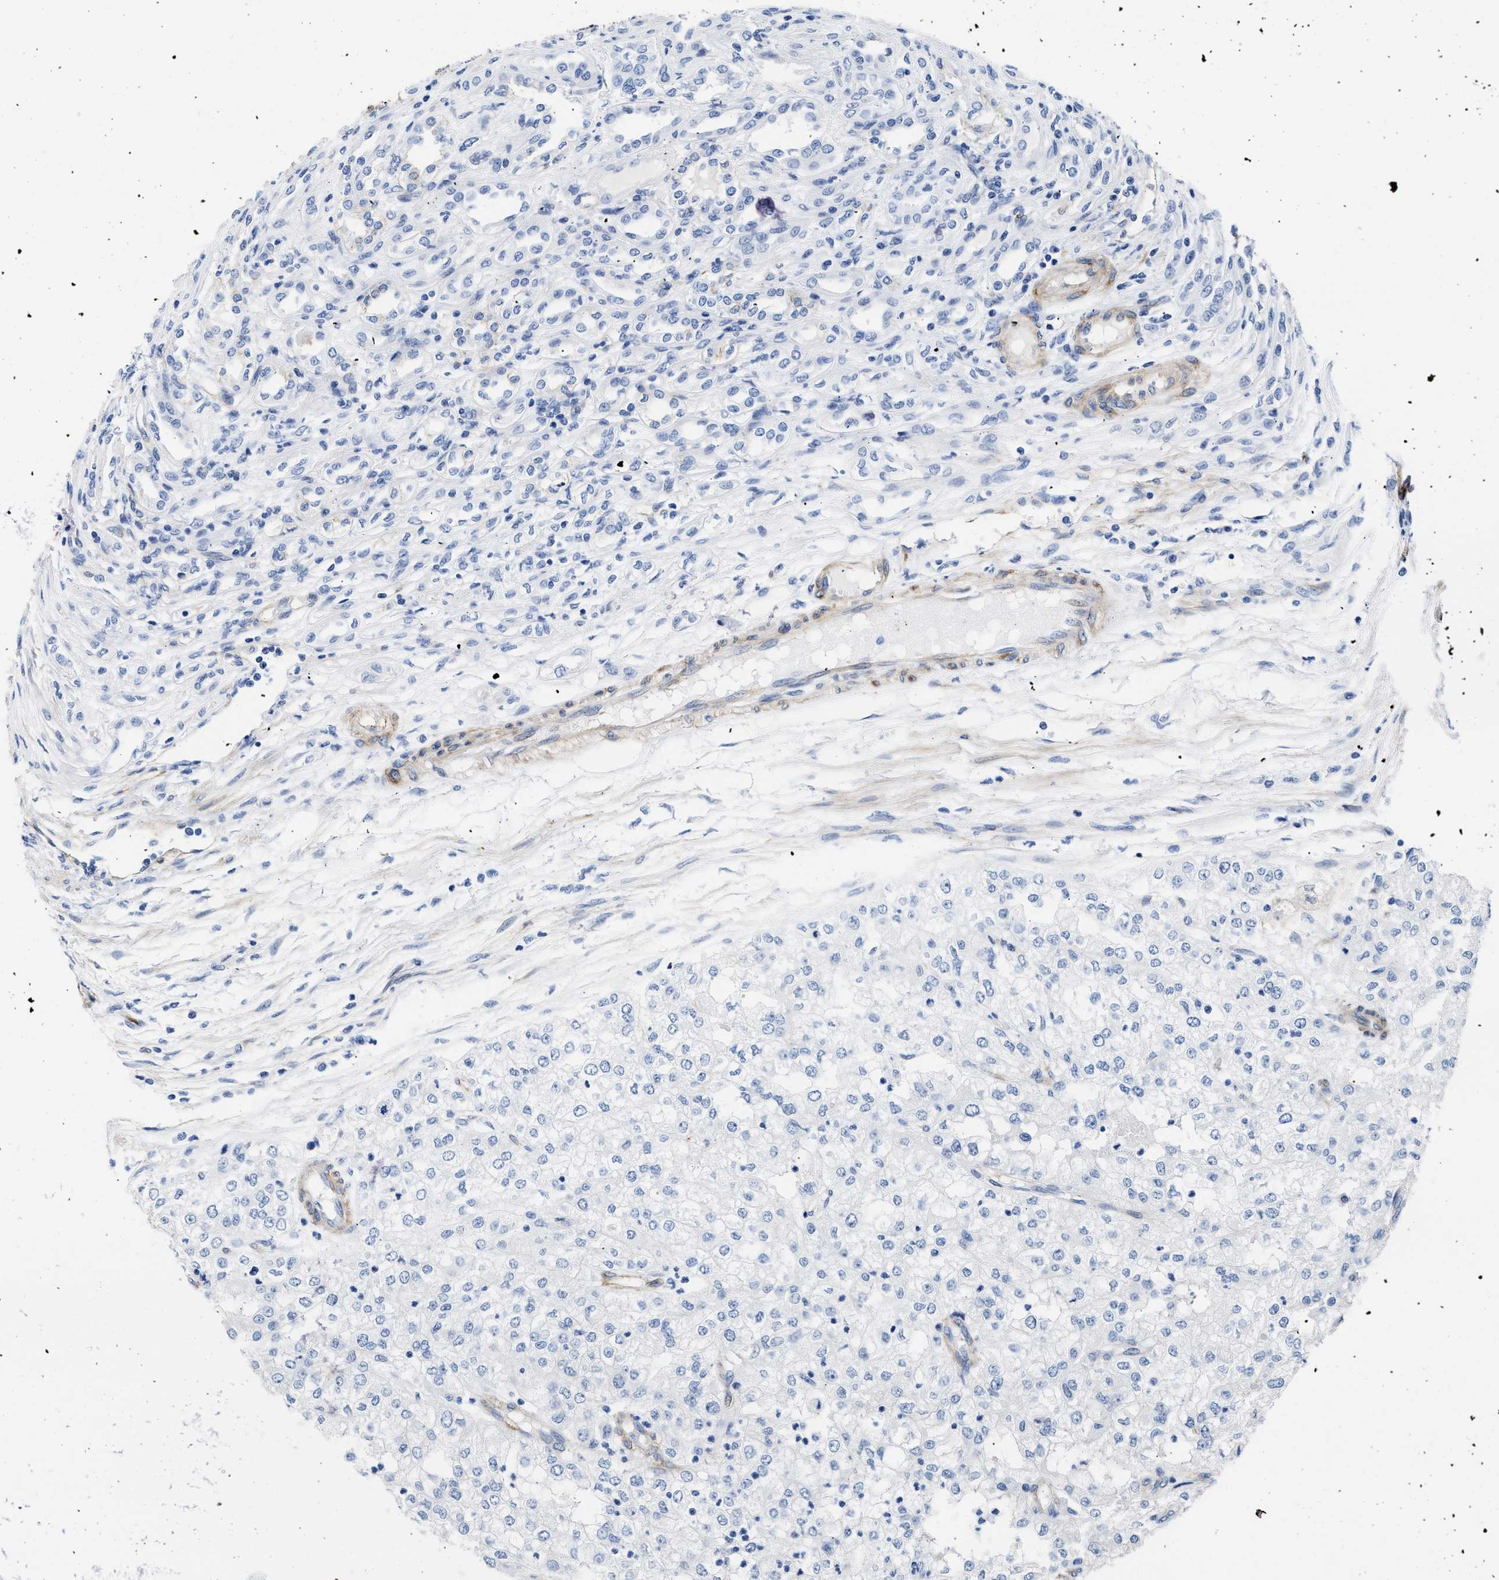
{"staining": {"intensity": "negative", "quantity": "none", "location": "none"}, "tissue": "renal cancer", "cell_type": "Tumor cells", "image_type": "cancer", "snomed": [{"axis": "morphology", "description": "Adenocarcinoma, NOS"}, {"axis": "topography", "description": "Kidney"}], "caption": "A histopathology image of renal cancer stained for a protein reveals no brown staining in tumor cells.", "gene": "TRIM29", "patient": {"sex": "female", "age": 54}}